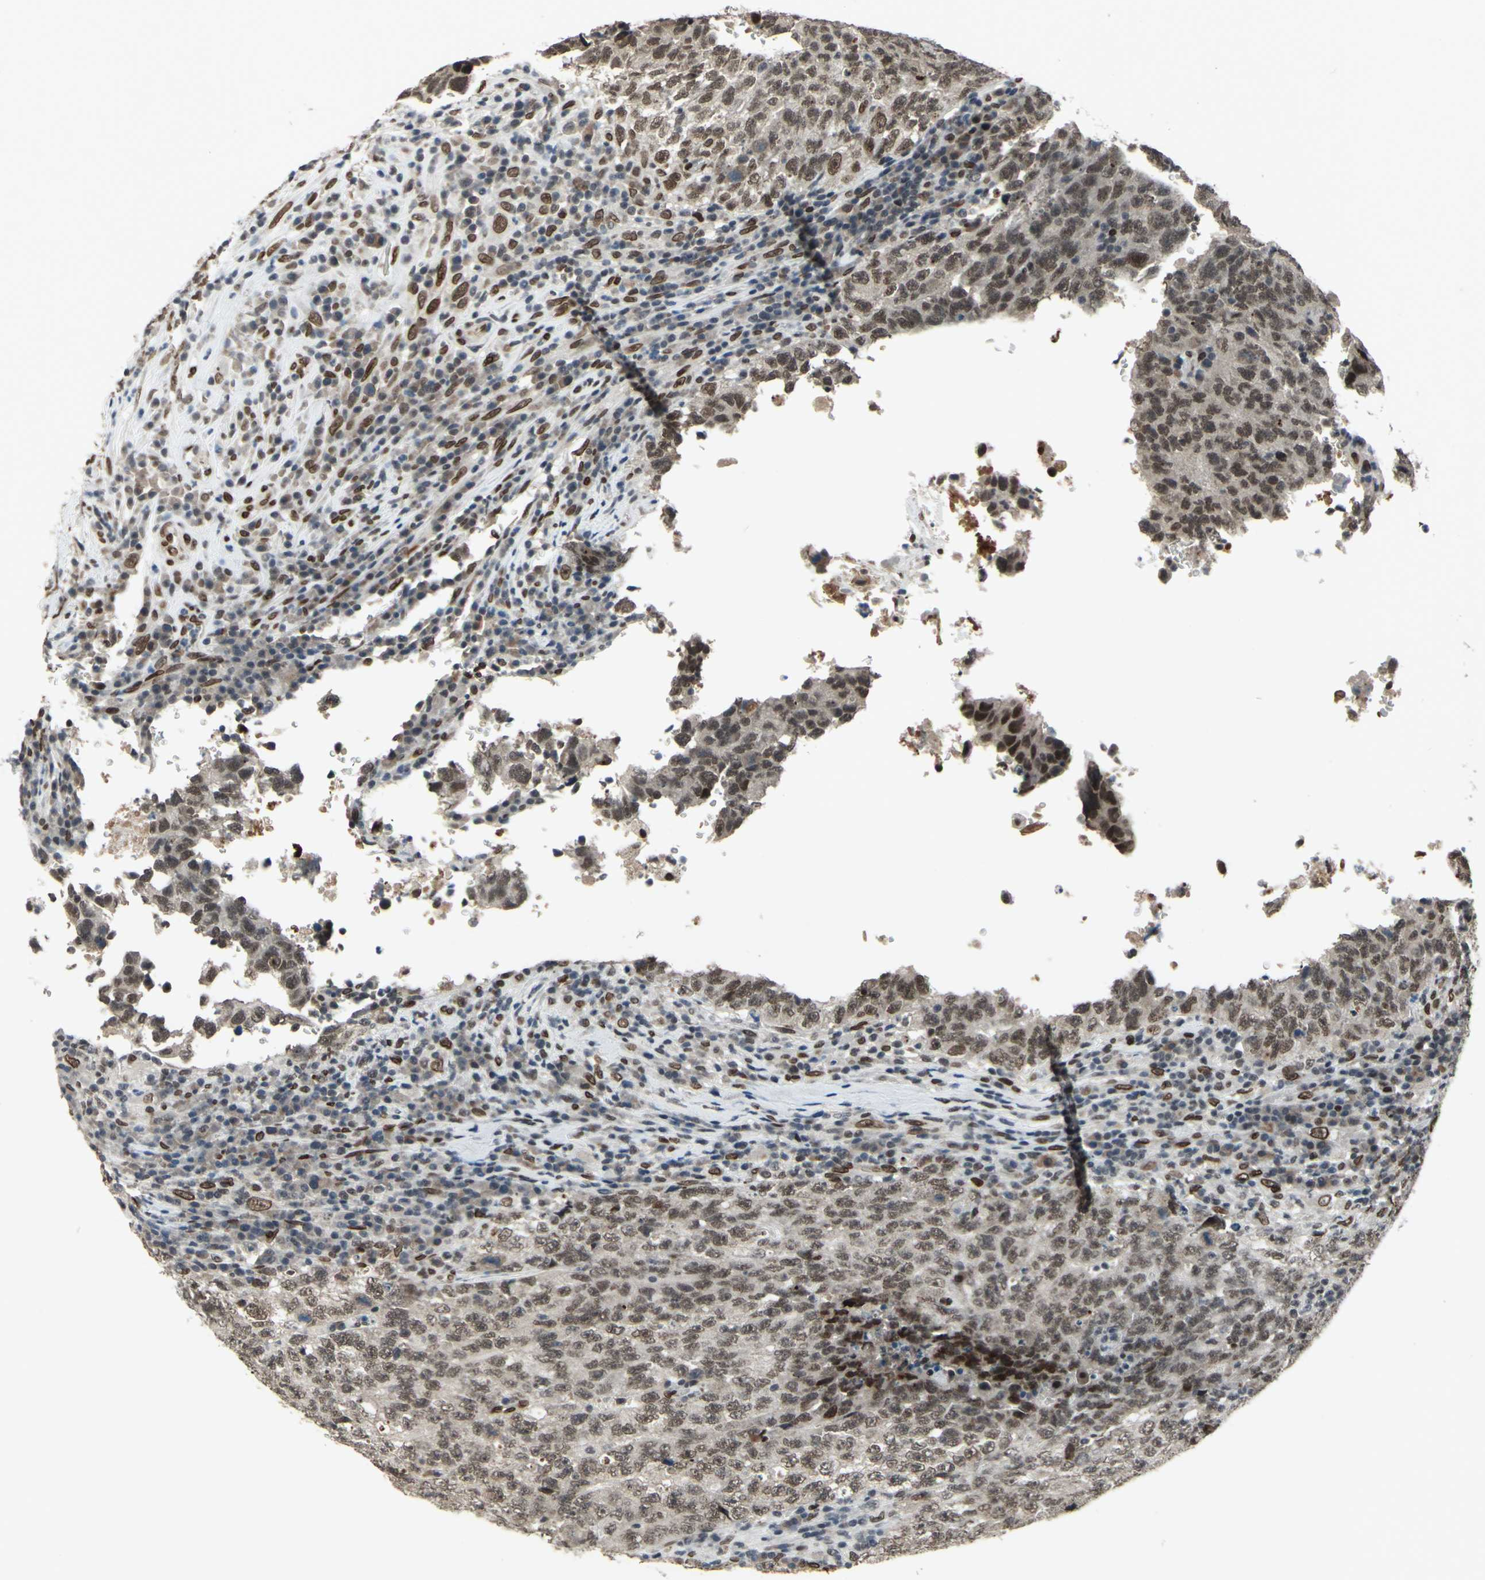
{"staining": {"intensity": "moderate", "quantity": ">75%", "location": "cytoplasmic/membranous,nuclear"}, "tissue": "testis cancer", "cell_type": "Tumor cells", "image_type": "cancer", "snomed": [{"axis": "morphology", "description": "Necrosis, NOS"}, {"axis": "morphology", "description": "Carcinoma, Embryonal, NOS"}, {"axis": "topography", "description": "Testis"}], "caption": "This is a micrograph of immunohistochemistry staining of testis embryonal carcinoma, which shows moderate staining in the cytoplasmic/membranous and nuclear of tumor cells.", "gene": "ISY1", "patient": {"sex": "male", "age": 19}}